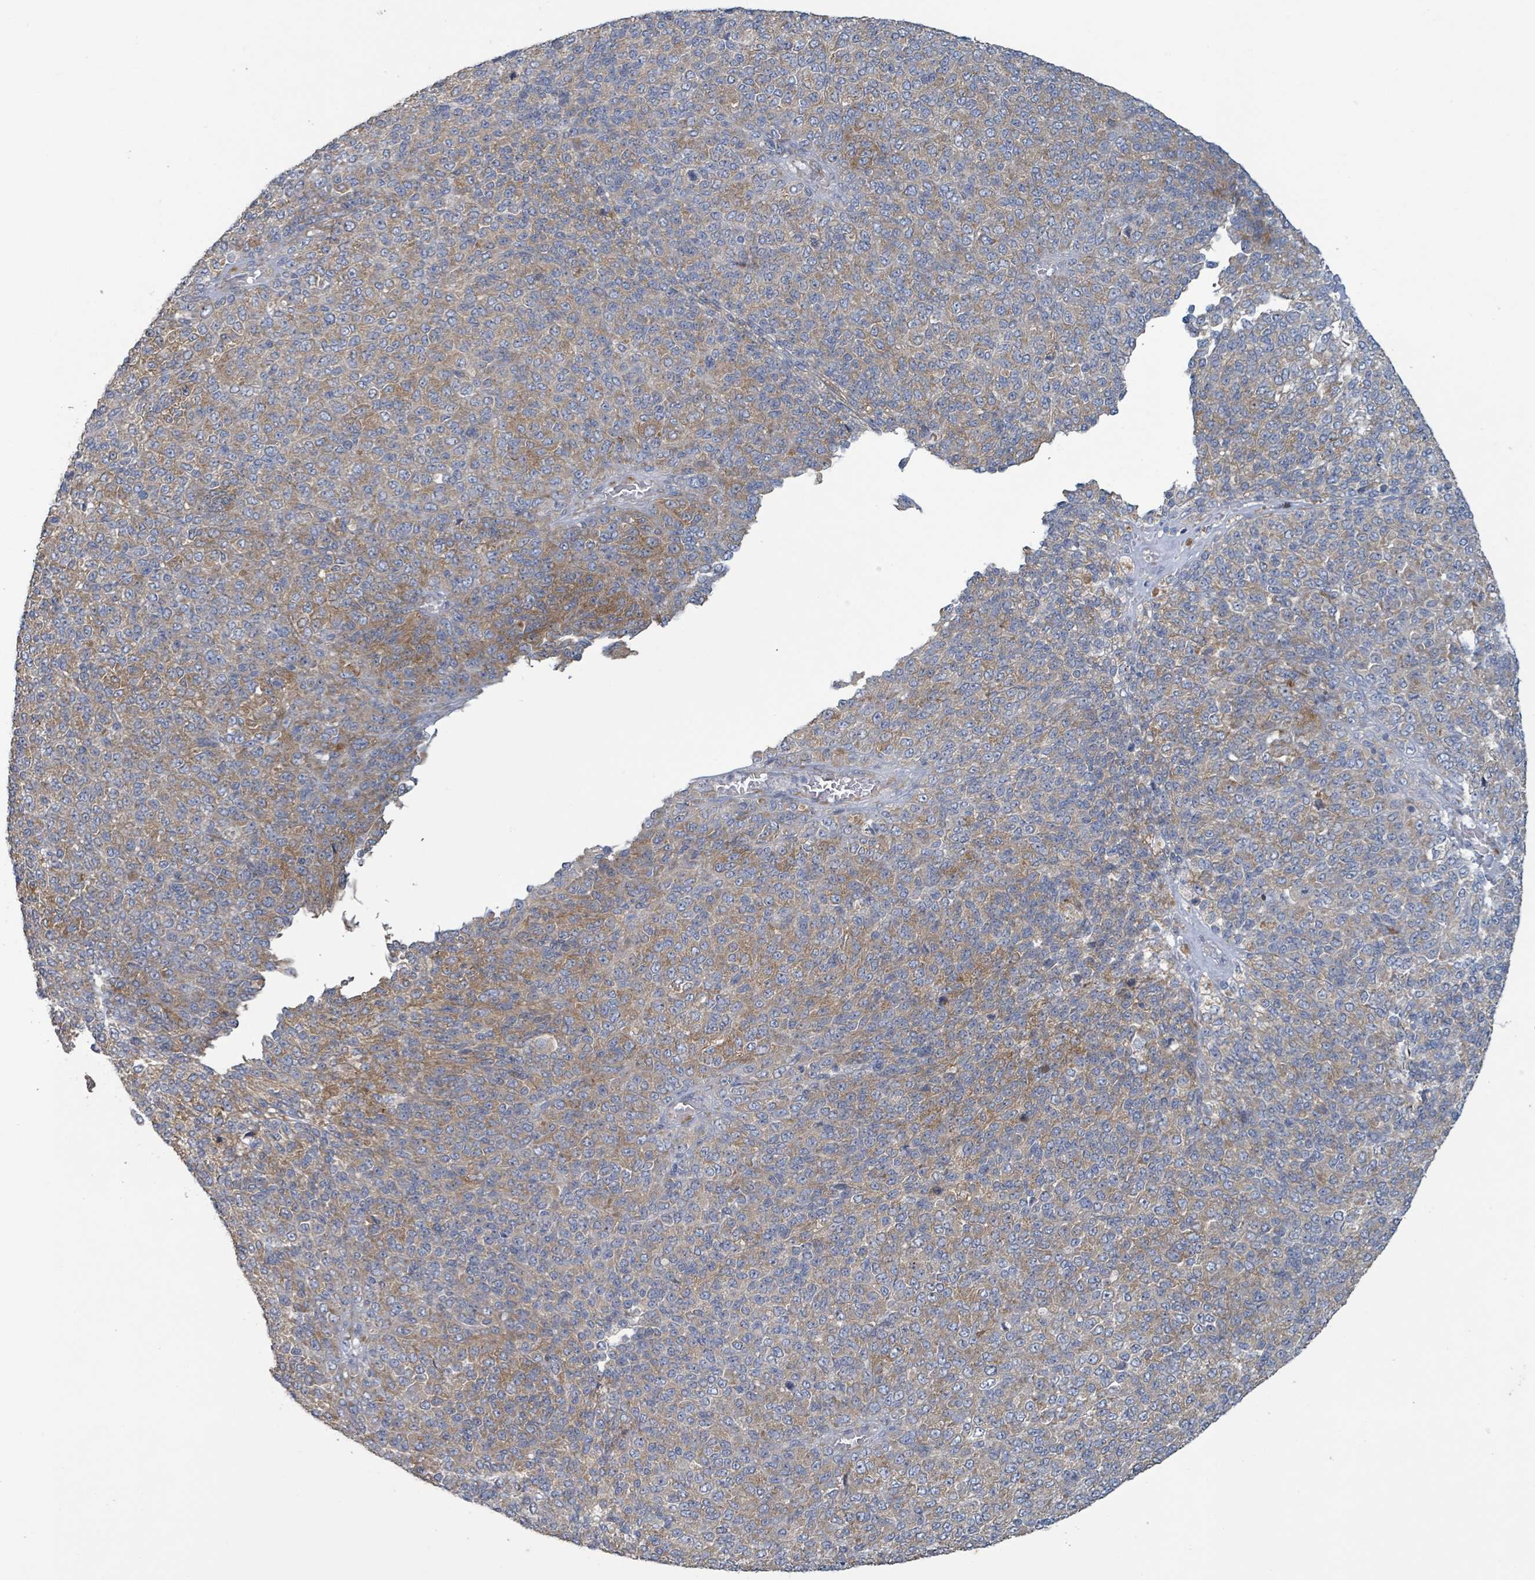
{"staining": {"intensity": "moderate", "quantity": ">75%", "location": "cytoplasmic/membranous"}, "tissue": "melanoma", "cell_type": "Tumor cells", "image_type": "cancer", "snomed": [{"axis": "morphology", "description": "Malignant melanoma, Metastatic site"}, {"axis": "topography", "description": "Brain"}], "caption": "Melanoma stained with DAB immunohistochemistry (IHC) demonstrates medium levels of moderate cytoplasmic/membranous staining in approximately >75% of tumor cells. (Brightfield microscopy of DAB IHC at high magnification).", "gene": "RPL32", "patient": {"sex": "female", "age": 56}}